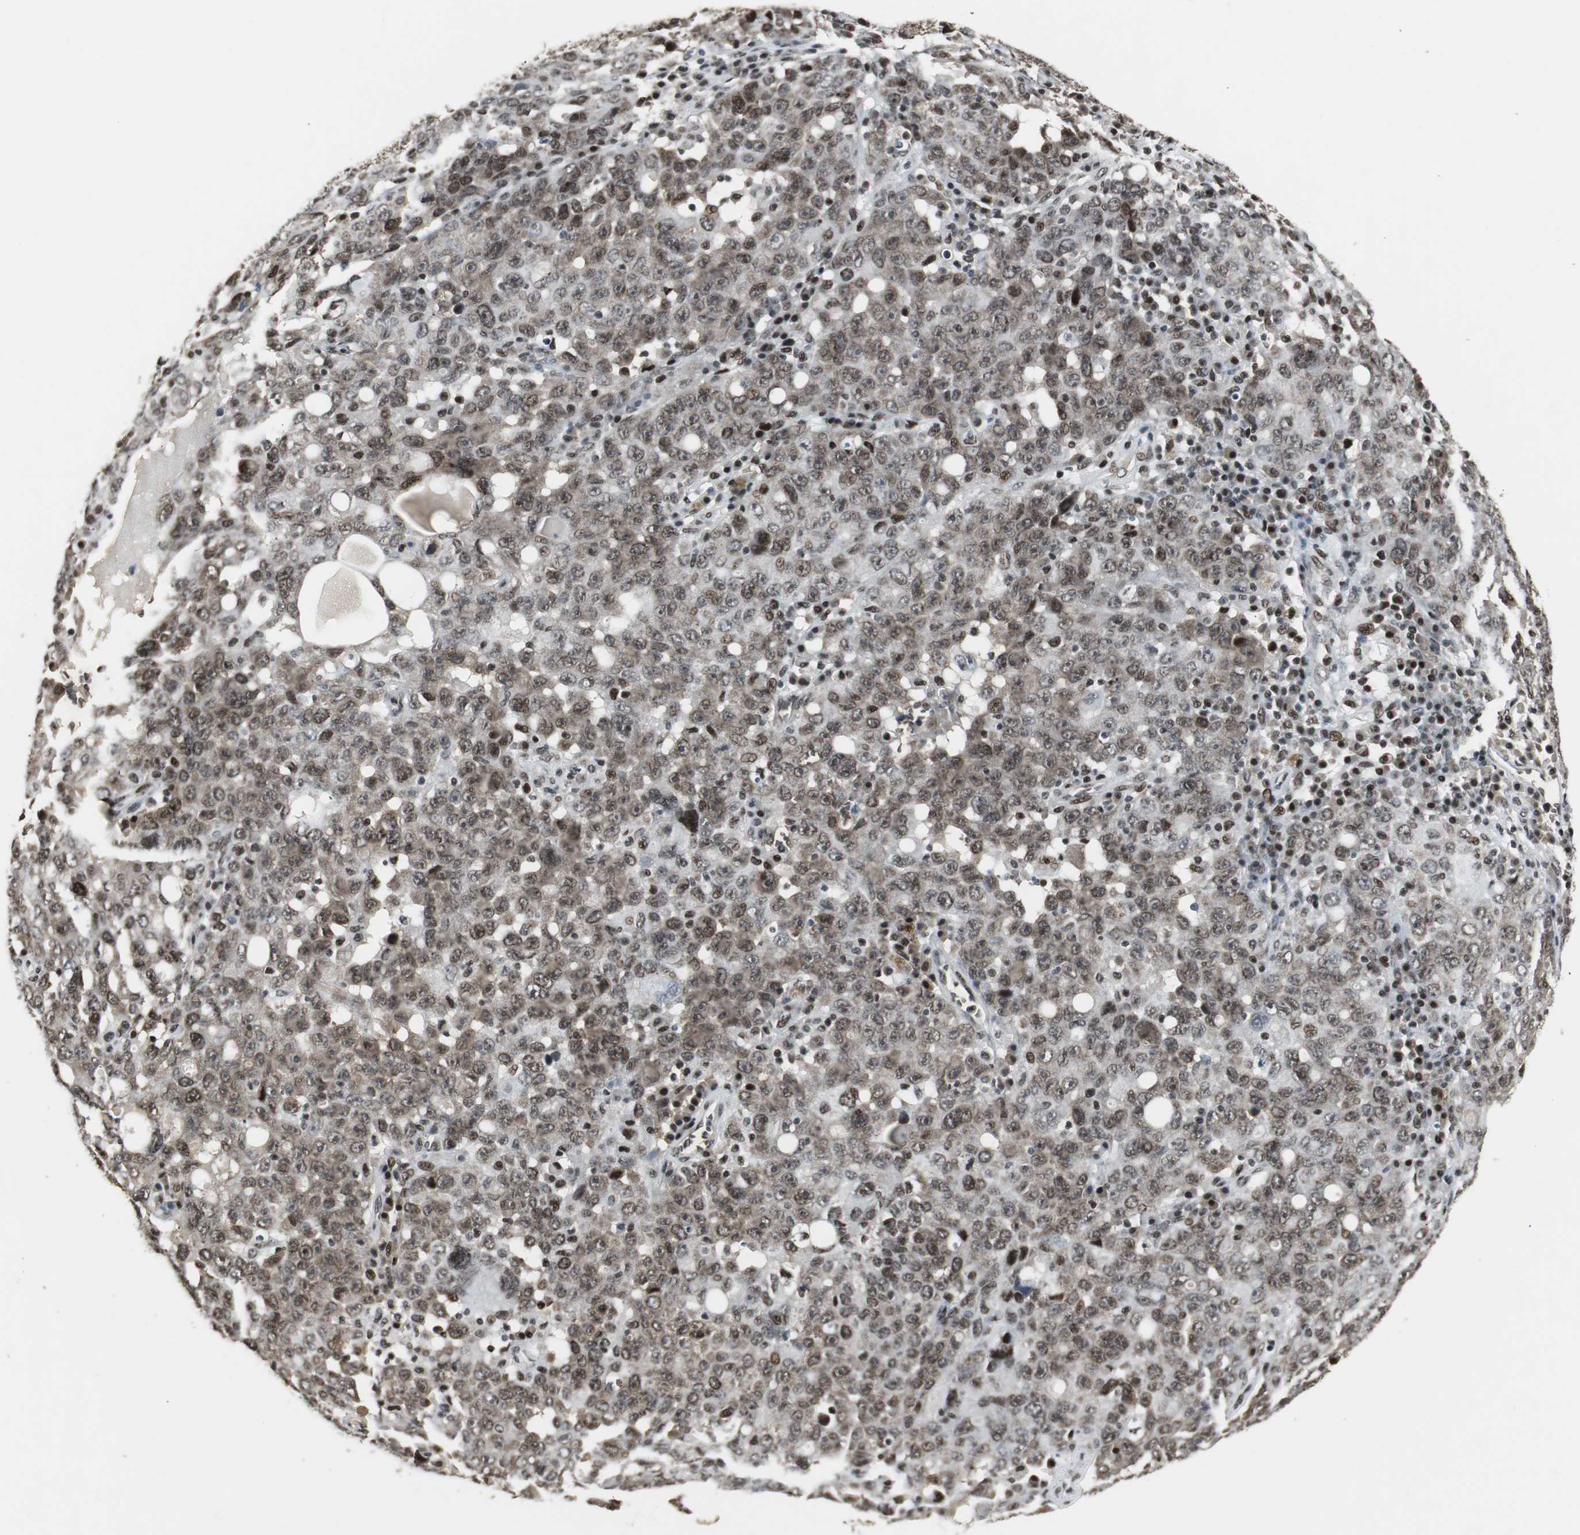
{"staining": {"intensity": "moderate", "quantity": ">75%", "location": "cytoplasmic/membranous,nuclear"}, "tissue": "ovarian cancer", "cell_type": "Tumor cells", "image_type": "cancer", "snomed": [{"axis": "morphology", "description": "Carcinoma, endometroid"}, {"axis": "topography", "description": "Ovary"}], "caption": "DAB immunohistochemical staining of ovarian cancer exhibits moderate cytoplasmic/membranous and nuclear protein positivity in about >75% of tumor cells.", "gene": "TAF5", "patient": {"sex": "female", "age": 62}}